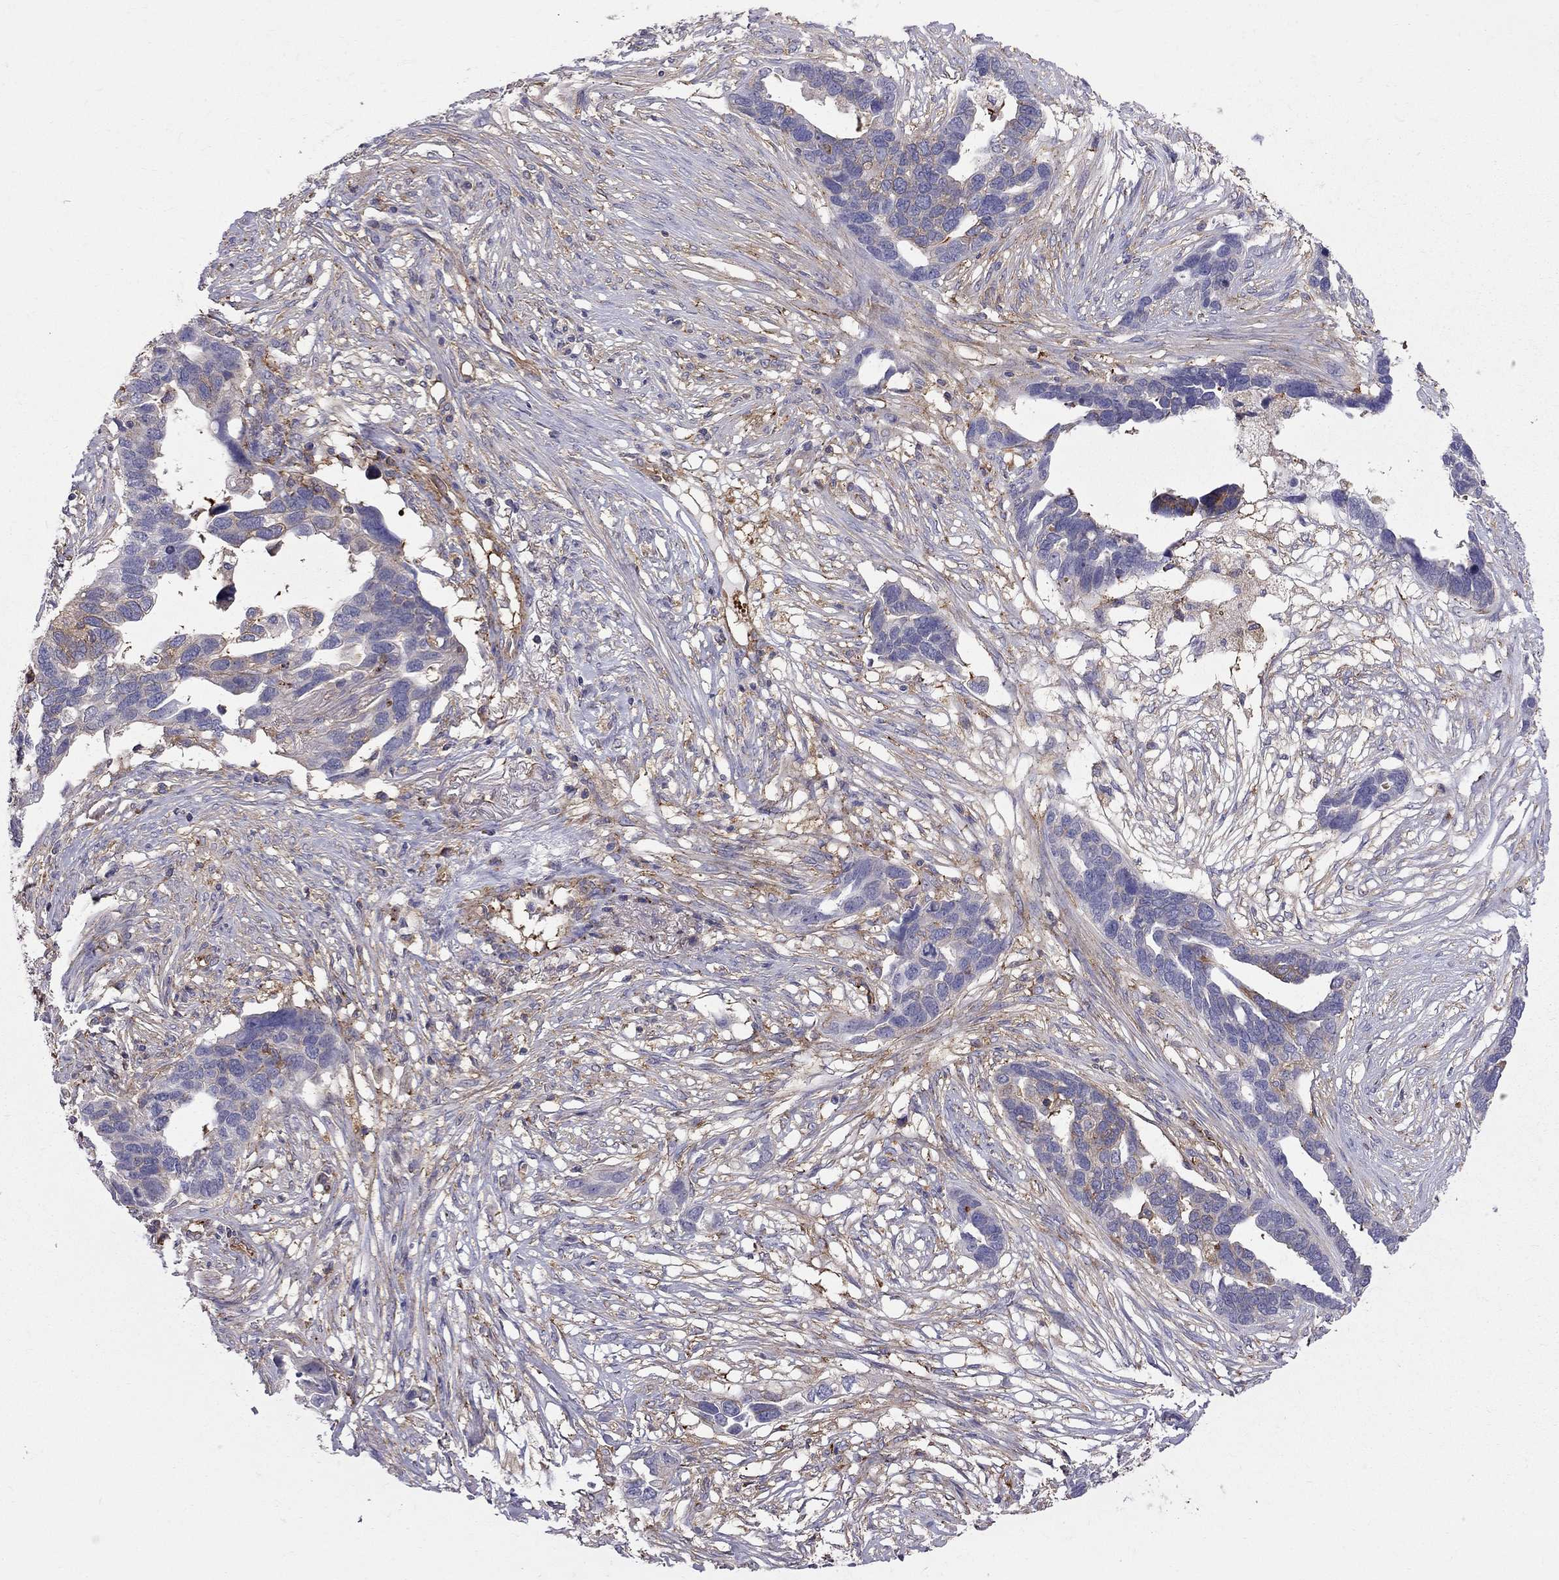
{"staining": {"intensity": "negative", "quantity": "none", "location": "none"}, "tissue": "ovarian cancer", "cell_type": "Tumor cells", "image_type": "cancer", "snomed": [{"axis": "morphology", "description": "Cystadenocarcinoma, serous, NOS"}, {"axis": "topography", "description": "Ovary"}], "caption": "Immunohistochemistry (IHC) image of neoplastic tissue: human ovarian cancer stained with DAB (3,3'-diaminobenzidine) demonstrates no significant protein staining in tumor cells. (Immunohistochemistry (IHC), brightfield microscopy, high magnification).", "gene": "EIF4E3", "patient": {"sex": "female", "age": 54}}